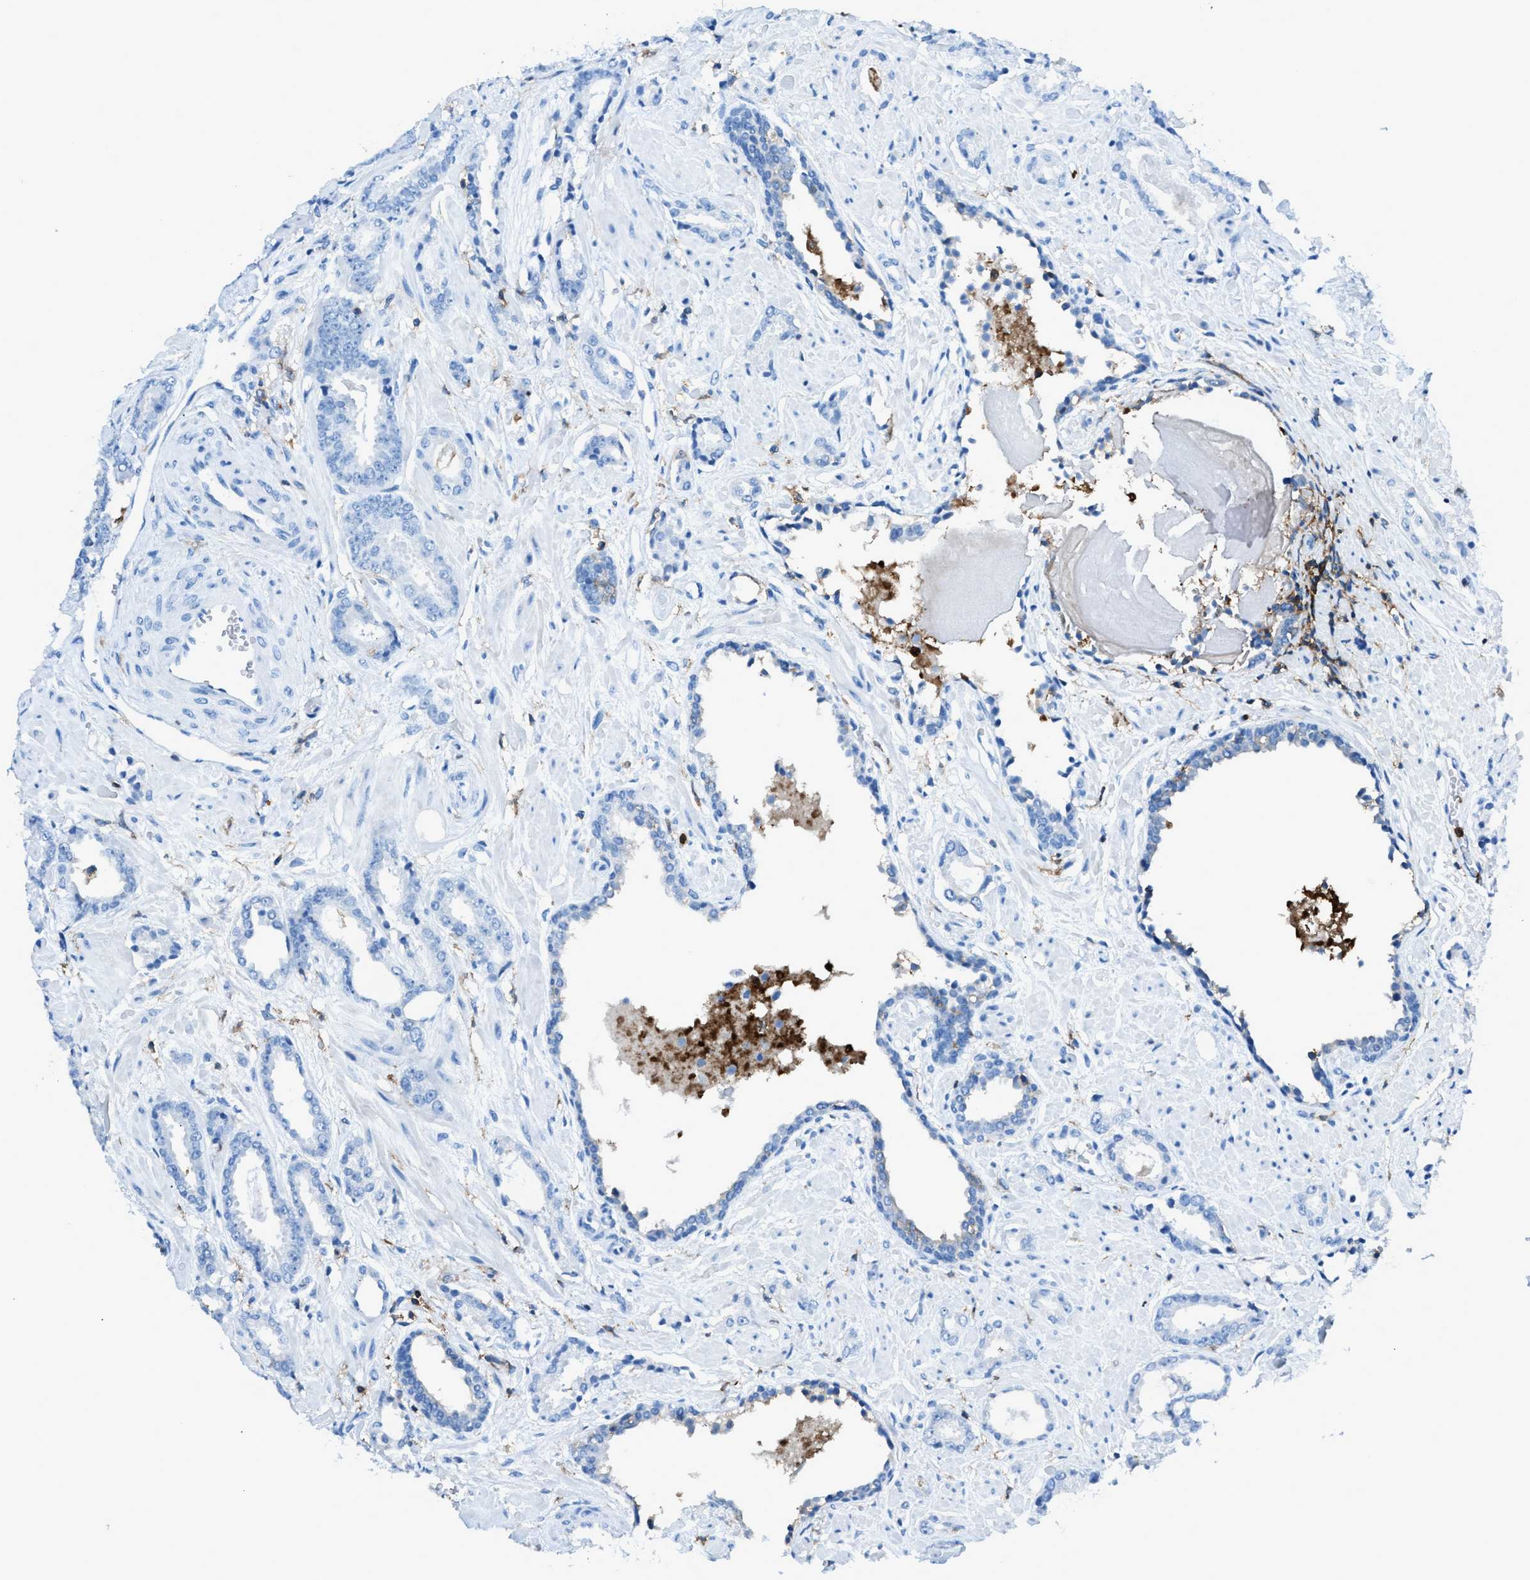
{"staining": {"intensity": "negative", "quantity": "none", "location": "none"}, "tissue": "prostate cancer", "cell_type": "Tumor cells", "image_type": "cancer", "snomed": [{"axis": "morphology", "description": "Adenocarcinoma, Low grade"}, {"axis": "topography", "description": "Prostate"}], "caption": "An immunohistochemistry image of prostate cancer is shown. There is no staining in tumor cells of prostate cancer.", "gene": "ITGB2", "patient": {"sex": "male", "age": 53}}